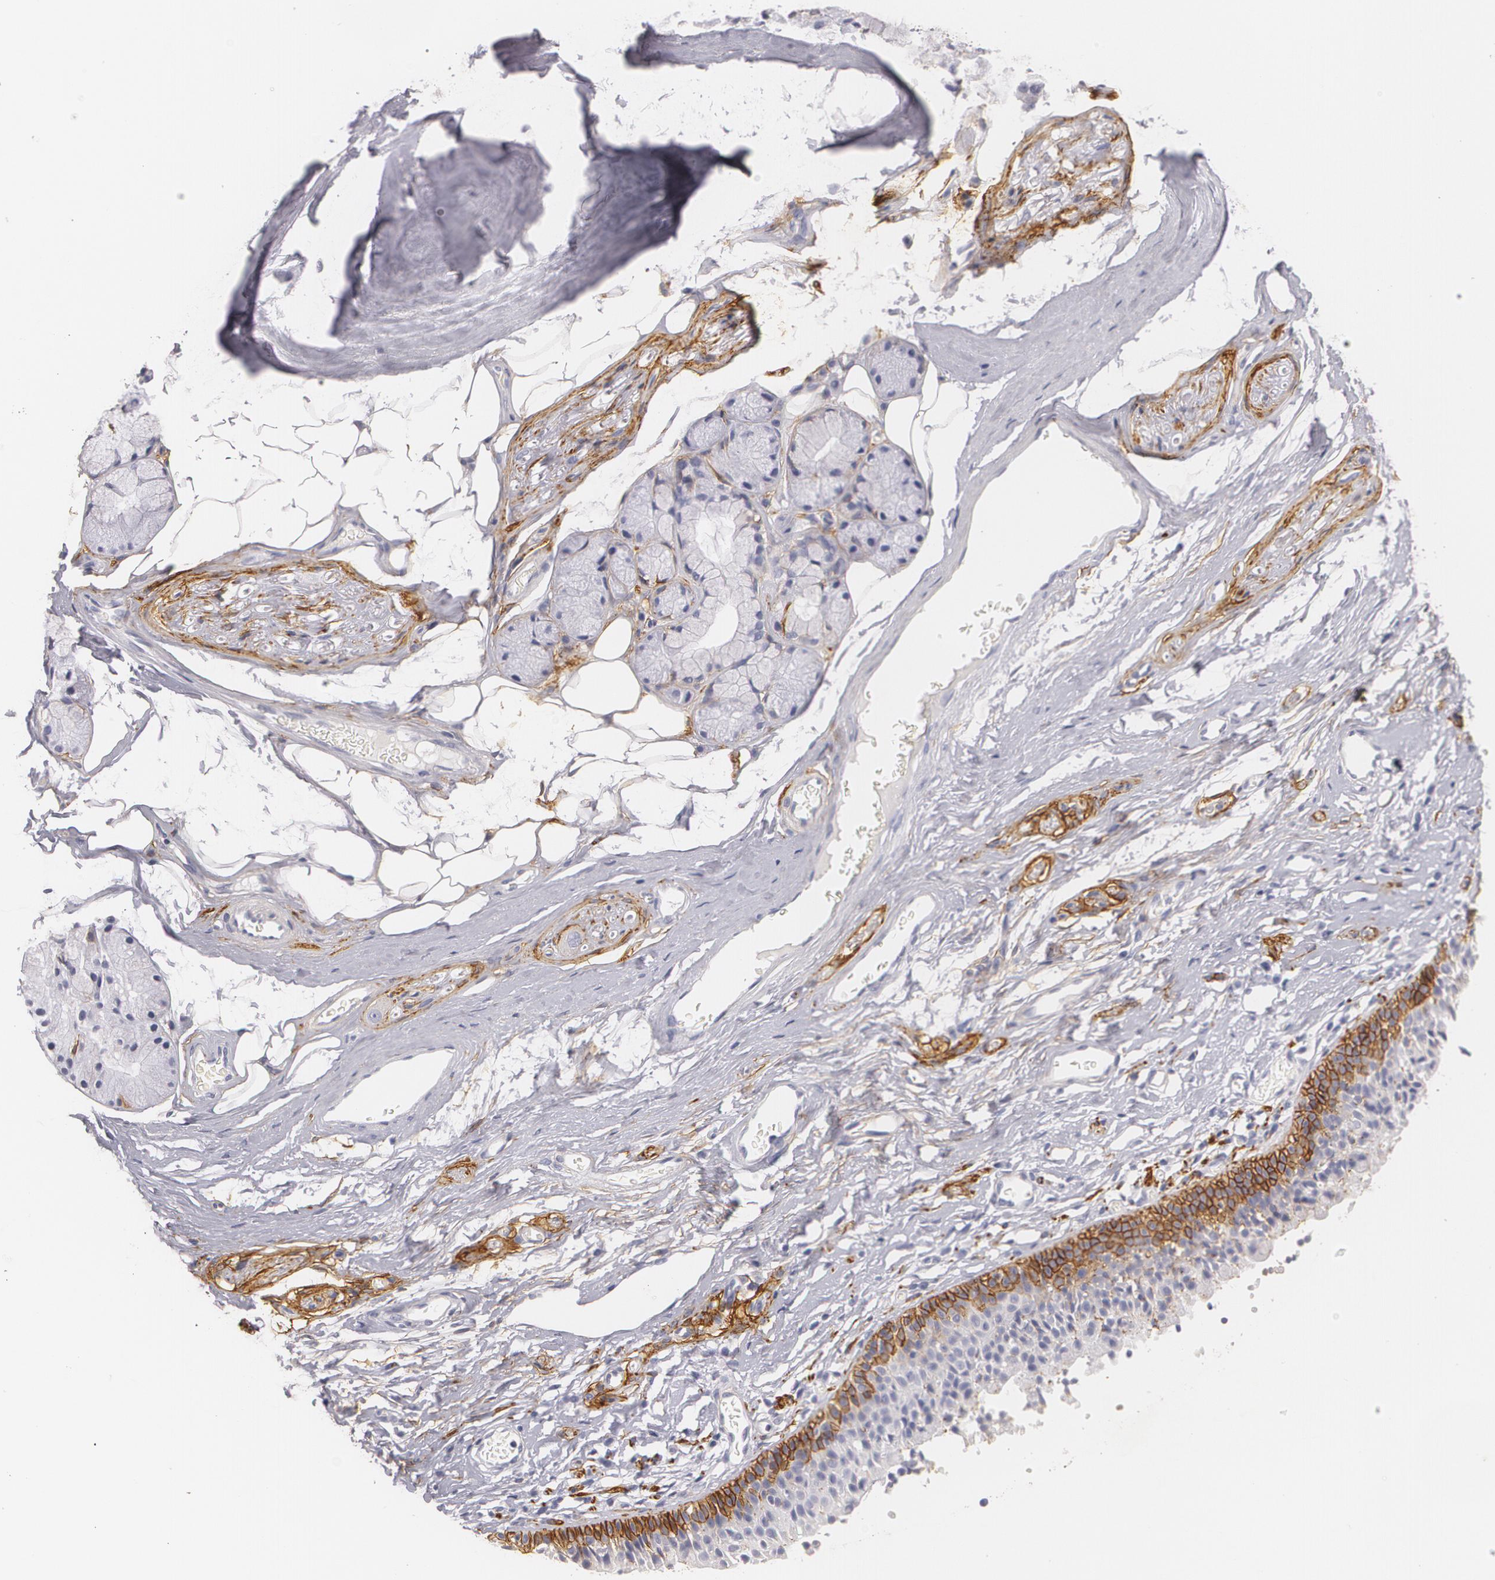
{"staining": {"intensity": "moderate", "quantity": "25%-75%", "location": "cytoplasmic/membranous"}, "tissue": "nasopharynx", "cell_type": "Respiratory epithelial cells", "image_type": "normal", "snomed": [{"axis": "morphology", "description": "Normal tissue, NOS"}, {"axis": "topography", "description": "Nasopharynx"}], "caption": "Respiratory epithelial cells exhibit medium levels of moderate cytoplasmic/membranous positivity in about 25%-75% of cells in benign nasopharynx. (brown staining indicates protein expression, while blue staining denotes nuclei).", "gene": "NGFR", "patient": {"sex": "male", "age": 56}}